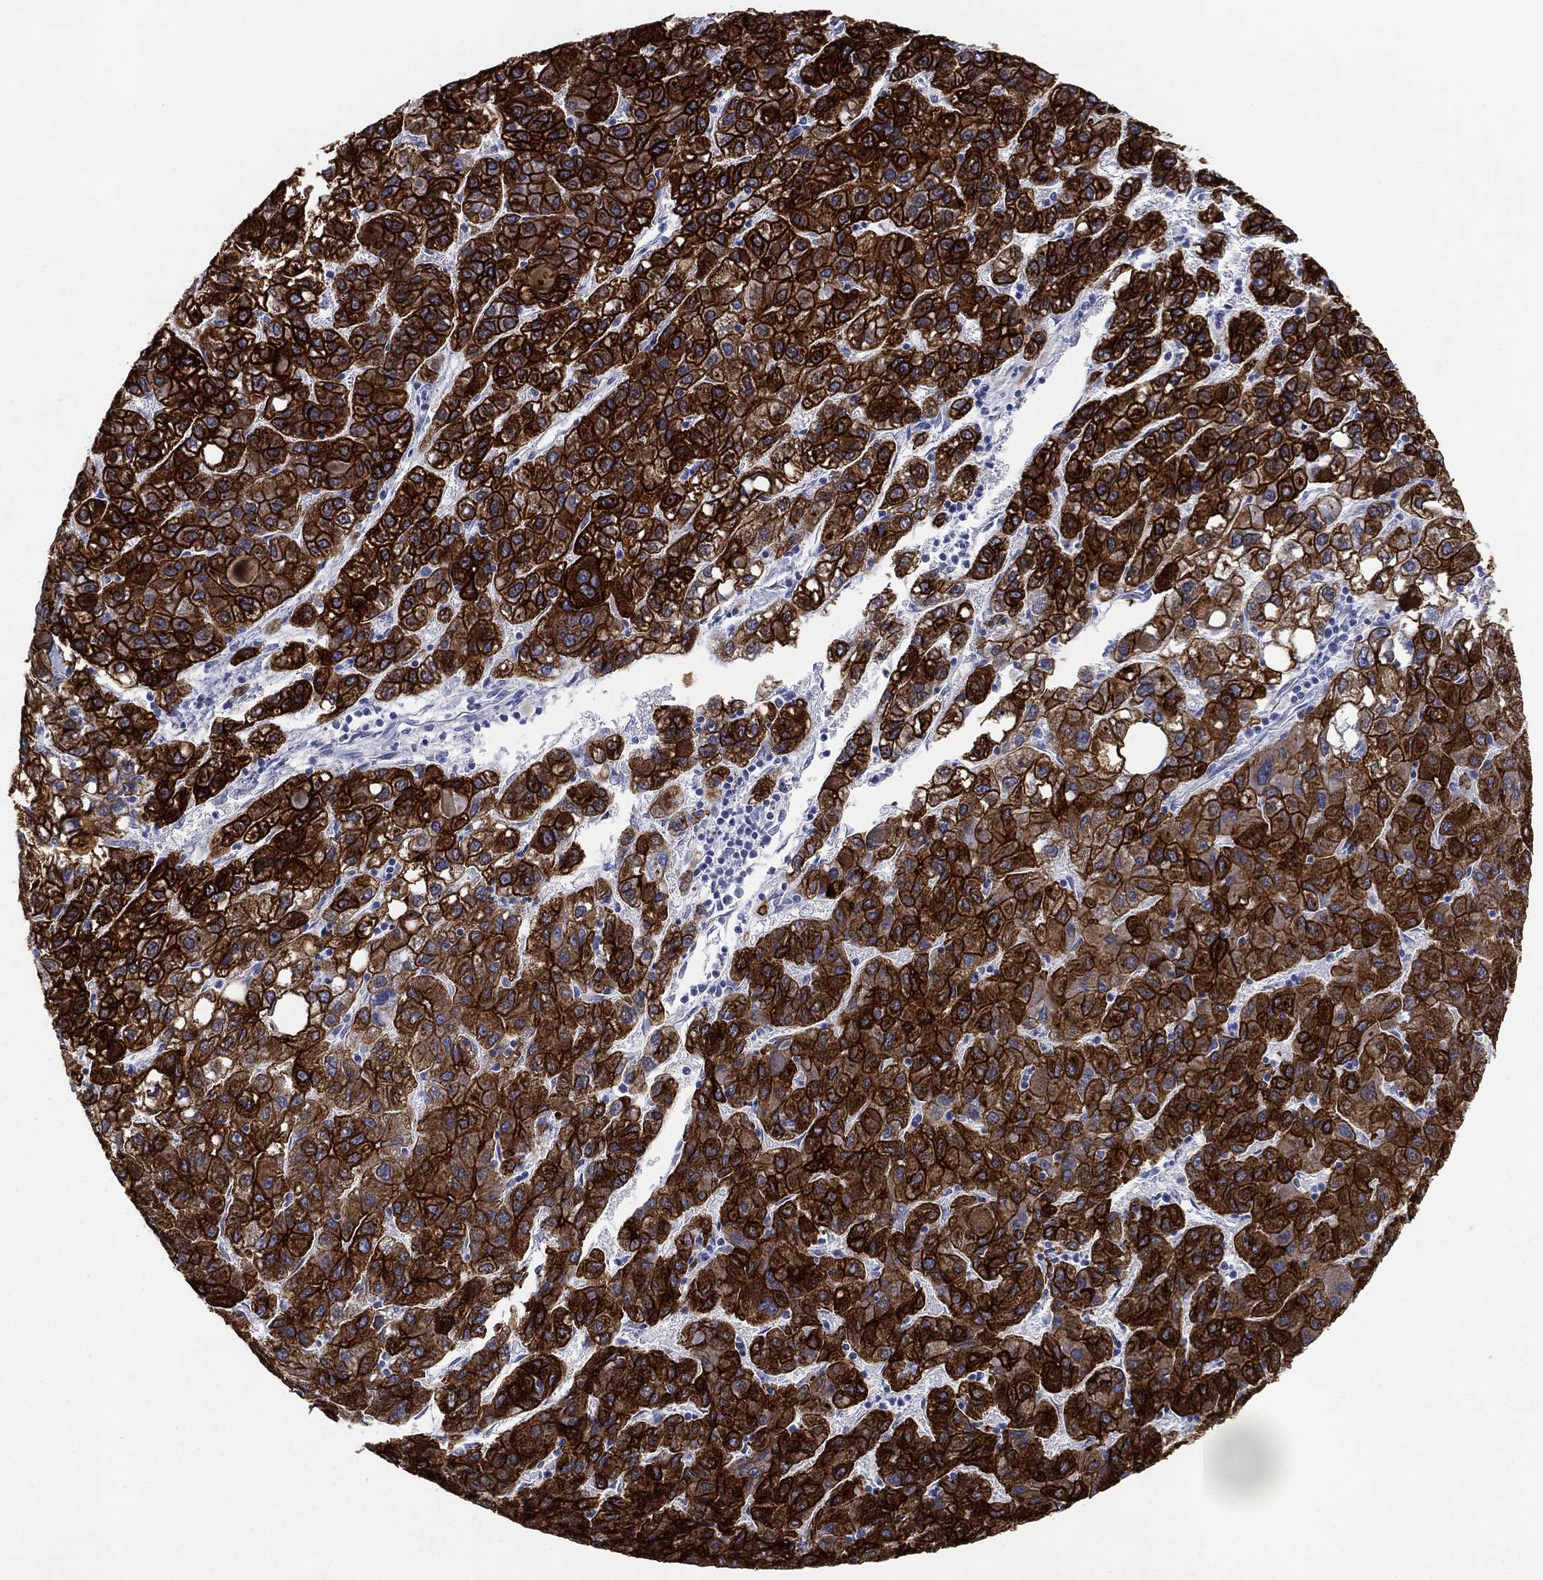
{"staining": {"intensity": "strong", "quantity": ">75%", "location": "cytoplasmic/membranous"}, "tissue": "liver cancer", "cell_type": "Tumor cells", "image_type": "cancer", "snomed": [{"axis": "morphology", "description": "Carcinoma, Hepatocellular, NOS"}, {"axis": "topography", "description": "Liver"}], "caption": "This is an image of immunohistochemistry (IHC) staining of hepatocellular carcinoma (liver), which shows strong expression in the cytoplasmic/membranous of tumor cells.", "gene": "KRT7", "patient": {"sex": "female", "age": 82}}